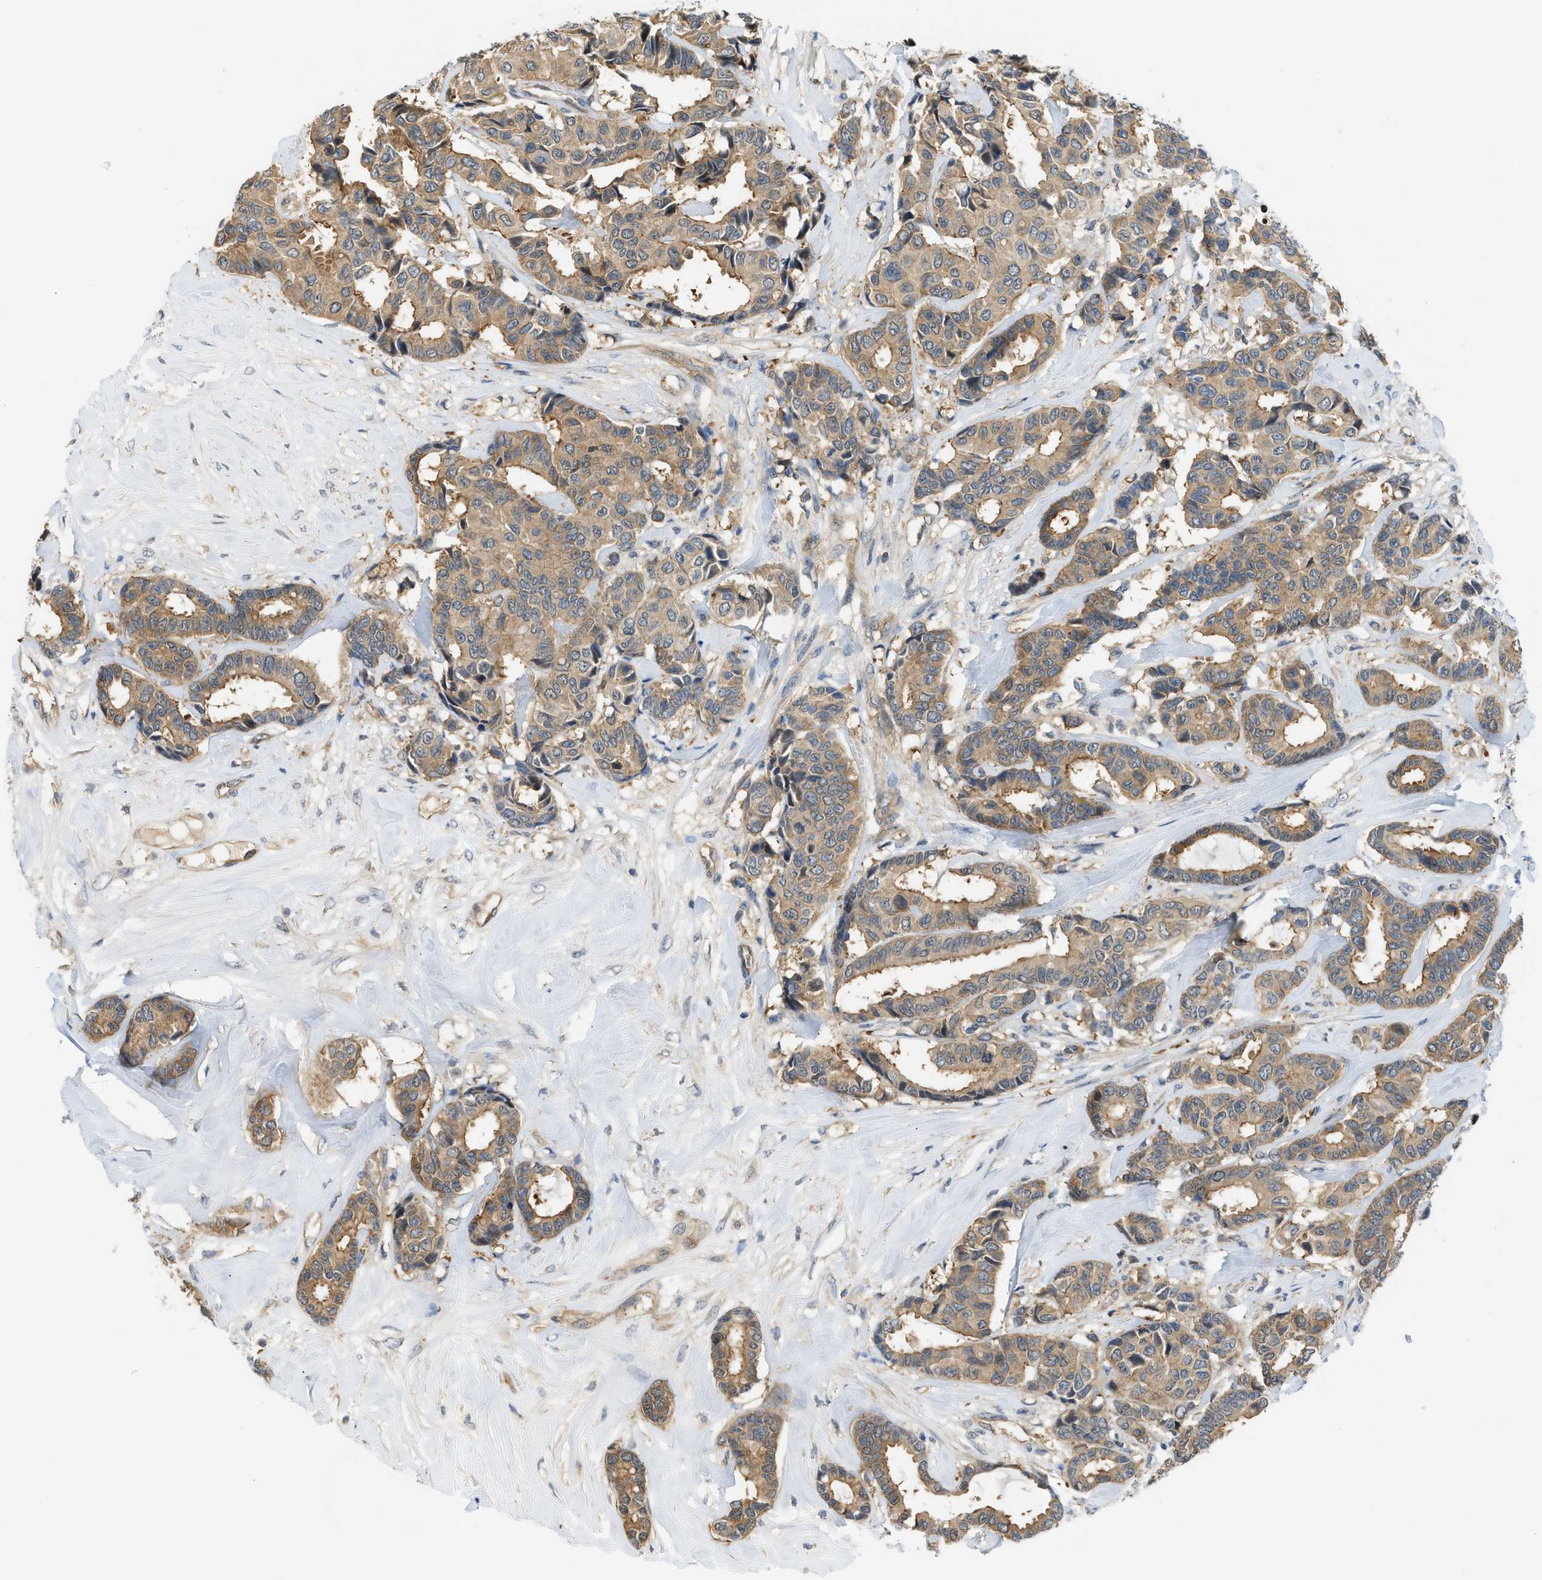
{"staining": {"intensity": "moderate", "quantity": ">75%", "location": "cytoplasmic/membranous"}, "tissue": "breast cancer", "cell_type": "Tumor cells", "image_type": "cancer", "snomed": [{"axis": "morphology", "description": "Duct carcinoma"}, {"axis": "topography", "description": "Breast"}], "caption": "About >75% of tumor cells in human breast cancer demonstrate moderate cytoplasmic/membranous protein positivity as visualized by brown immunohistochemical staining.", "gene": "CBLB", "patient": {"sex": "female", "age": 87}}